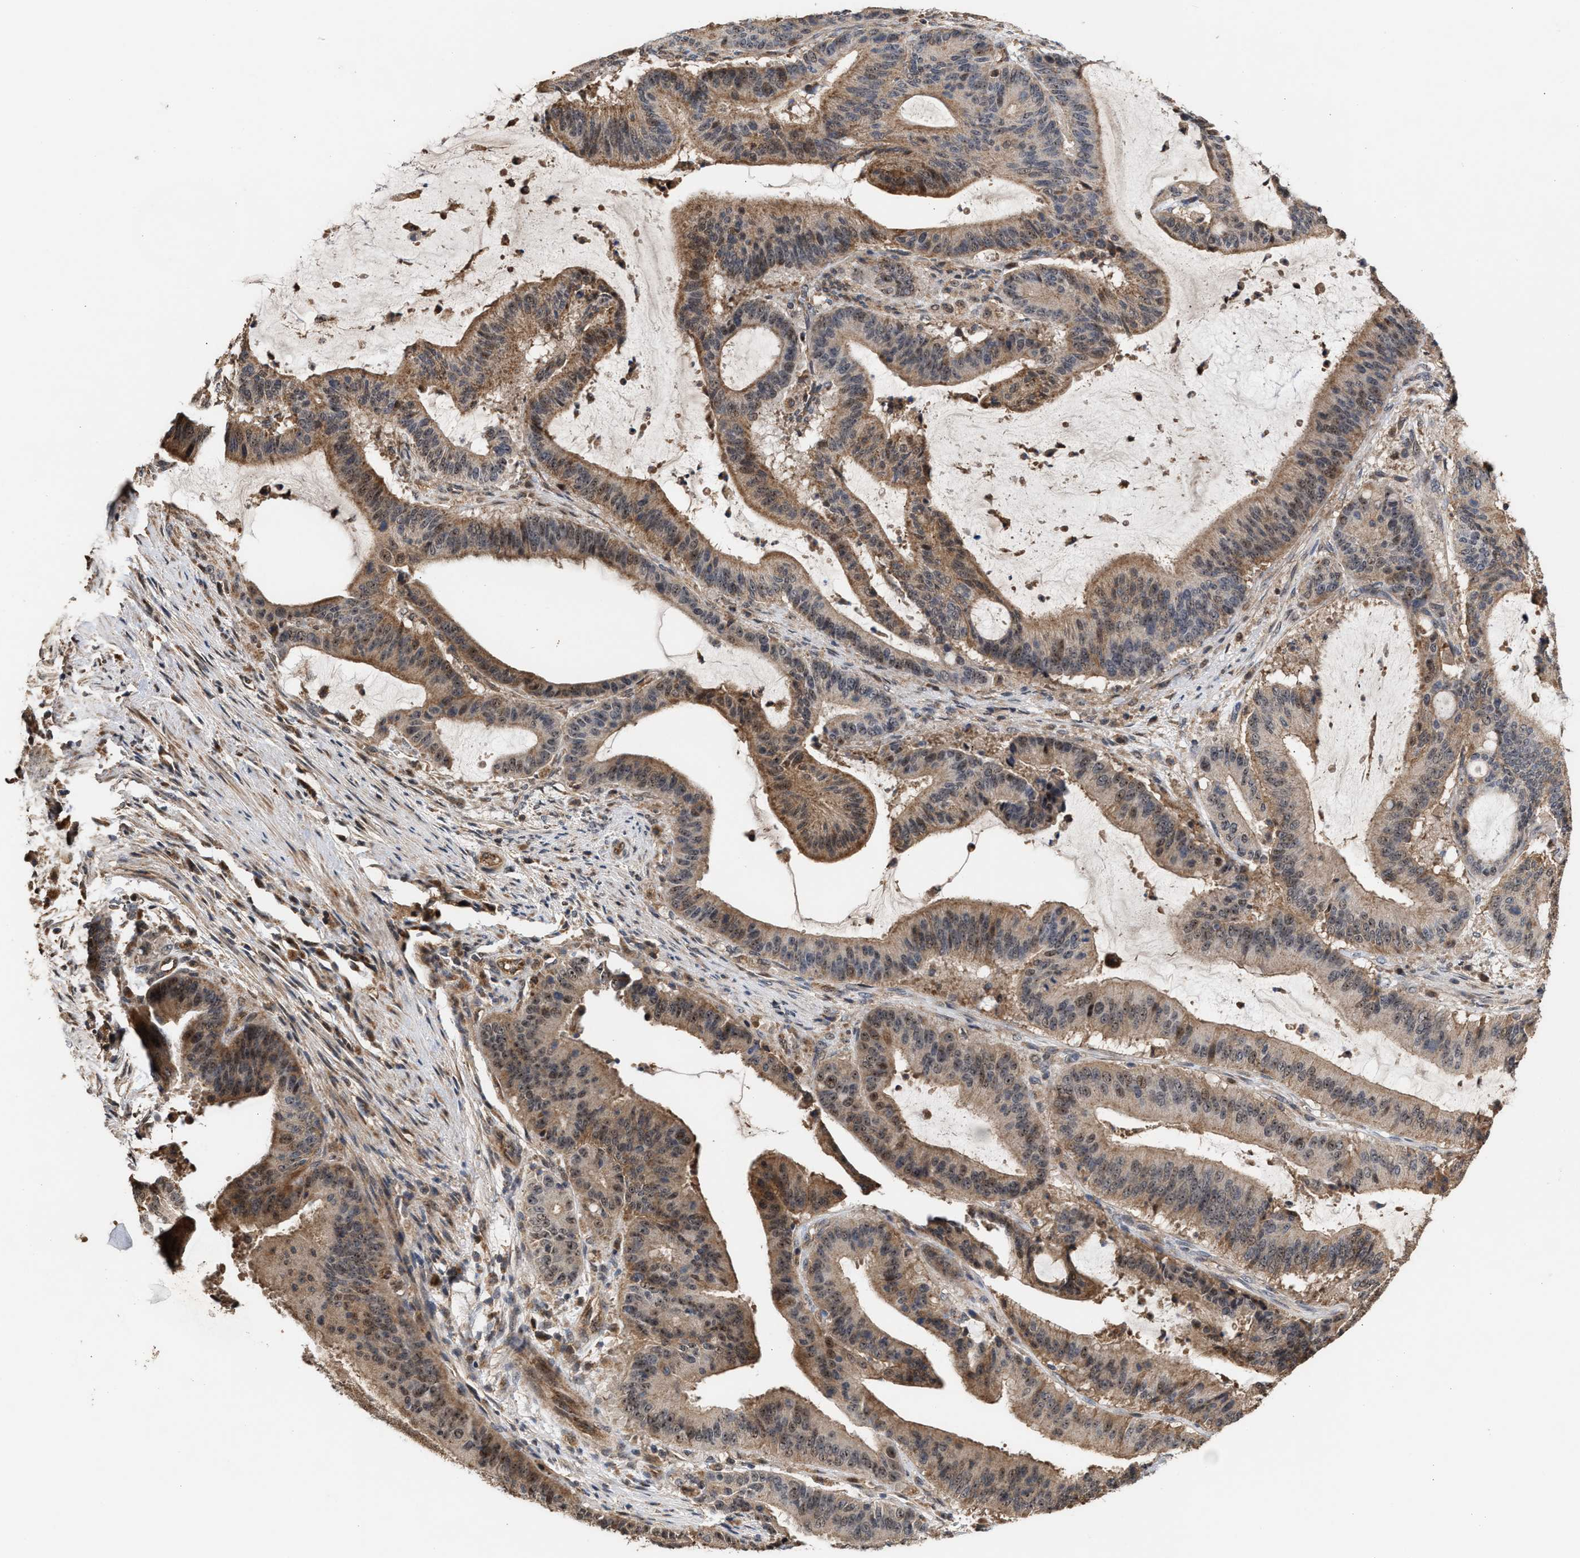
{"staining": {"intensity": "moderate", "quantity": ">75%", "location": "cytoplasmic/membranous,nuclear"}, "tissue": "liver cancer", "cell_type": "Tumor cells", "image_type": "cancer", "snomed": [{"axis": "morphology", "description": "Normal tissue, NOS"}, {"axis": "morphology", "description": "Cholangiocarcinoma"}, {"axis": "topography", "description": "Liver"}, {"axis": "topography", "description": "Peripheral nerve tissue"}], "caption": "The histopathology image shows immunohistochemical staining of liver cancer. There is moderate cytoplasmic/membranous and nuclear staining is identified in approximately >75% of tumor cells. The staining was performed using DAB (3,3'-diaminobenzidine) to visualize the protein expression in brown, while the nuclei were stained in blue with hematoxylin (Magnification: 20x).", "gene": "EXOSC2", "patient": {"sex": "female", "age": 73}}